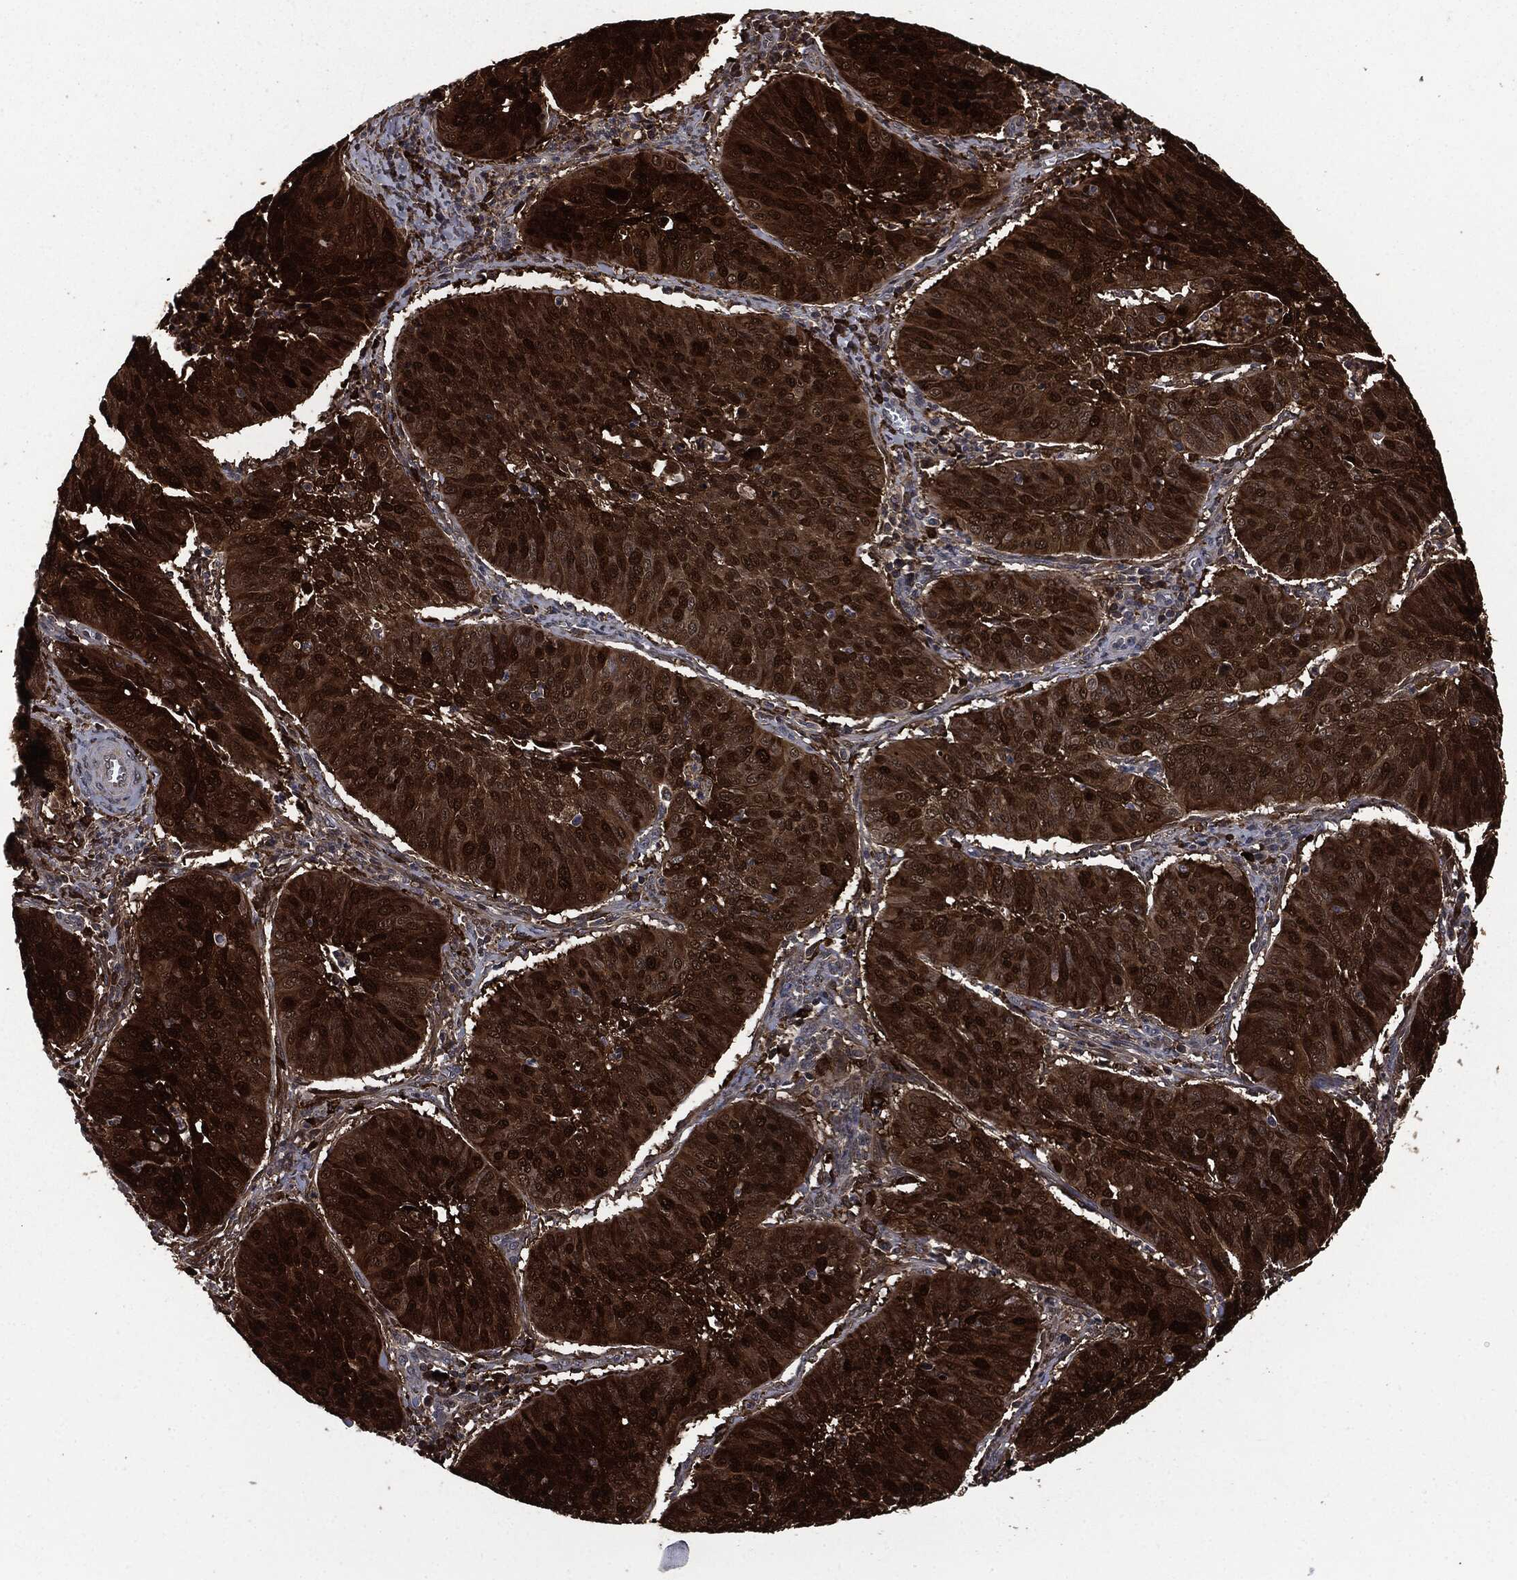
{"staining": {"intensity": "strong", "quantity": ">75%", "location": "cytoplasmic/membranous"}, "tissue": "cervical cancer", "cell_type": "Tumor cells", "image_type": "cancer", "snomed": [{"axis": "morphology", "description": "Normal tissue, NOS"}, {"axis": "morphology", "description": "Squamous cell carcinoma, NOS"}, {"axis": "topography", "description": "Cervix"}], "caption": "IHC (DAB) staining of human squamous cell carcinoma (cervical) exhibits strong cytoplasmic/membranous protein positivity in approximately >75% of tumor cells.", "gene": "CRABP2", "patient": {"sex": "female", "age": 39}}